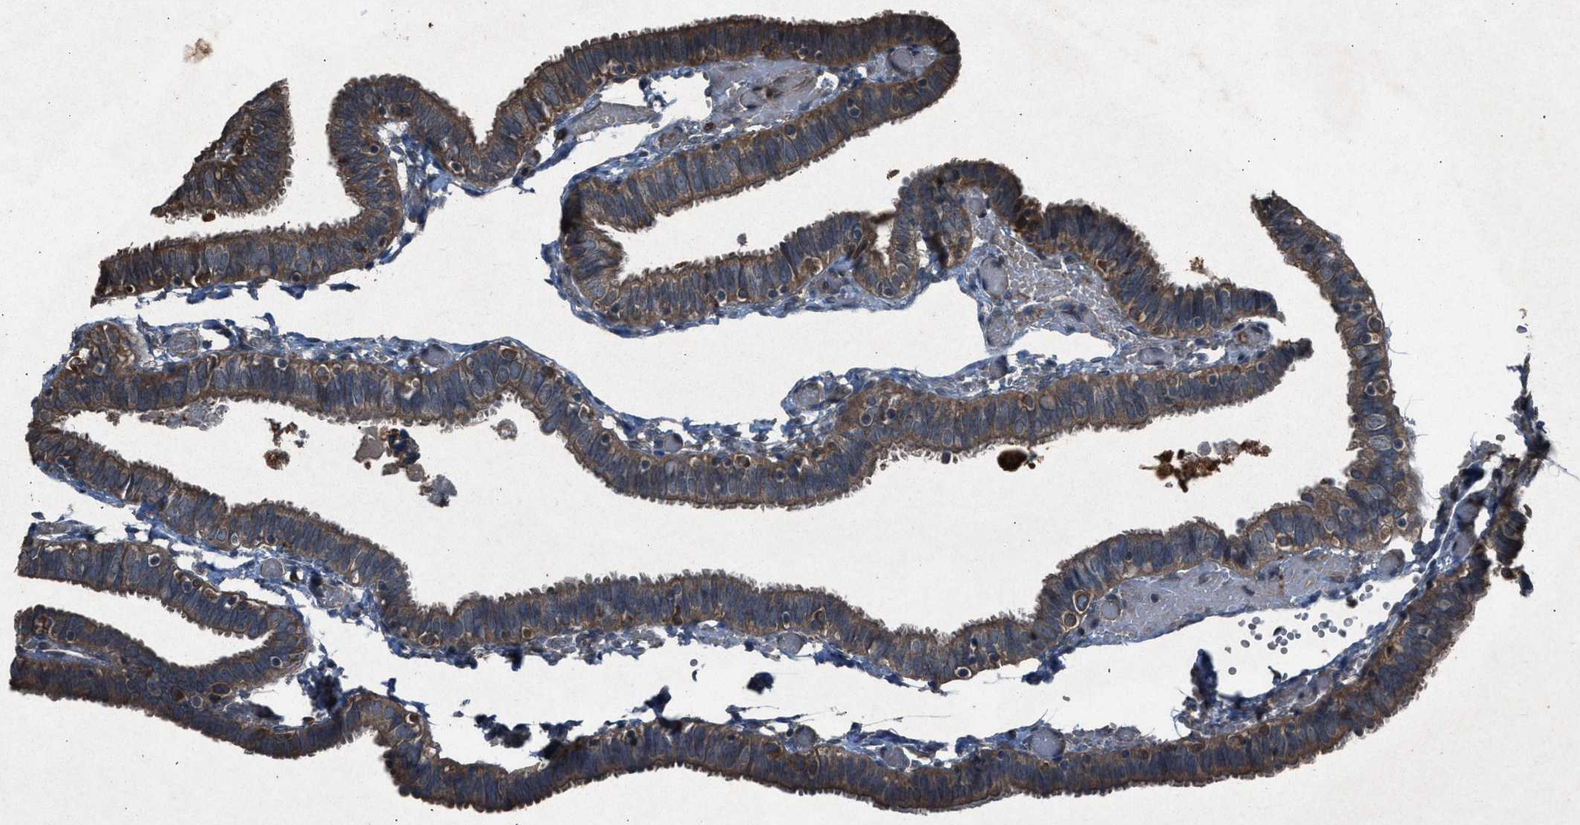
{"staining": {"intensity": "moderate", "quantity": ">75%", "location": "cytoplasmic/membranous"}, "tissue": "fallopian tube", "cell_type": "Glandular cells", "image_type": "normal", "snomed": [{"axis": "morphology", "description": "Normal tissue, NOS"}, {"axis": "topography", "description": "Fallopian tube"}], "caption": "IHC staining of benign fallopian tube, which shows medium levels of moderate cytoplasmic/membranous expression in approximately >75% of glandular cells indicating moderate cytoplasmic/membranous protein positivity. The staining was performed using DAB (3,3'-diaminobenzidine) (brown) for protein detection and nuclei were counterstained in hematoxylin (blue).", "gene": "CALR", "patient": {"sex": "female", "age": 46}}